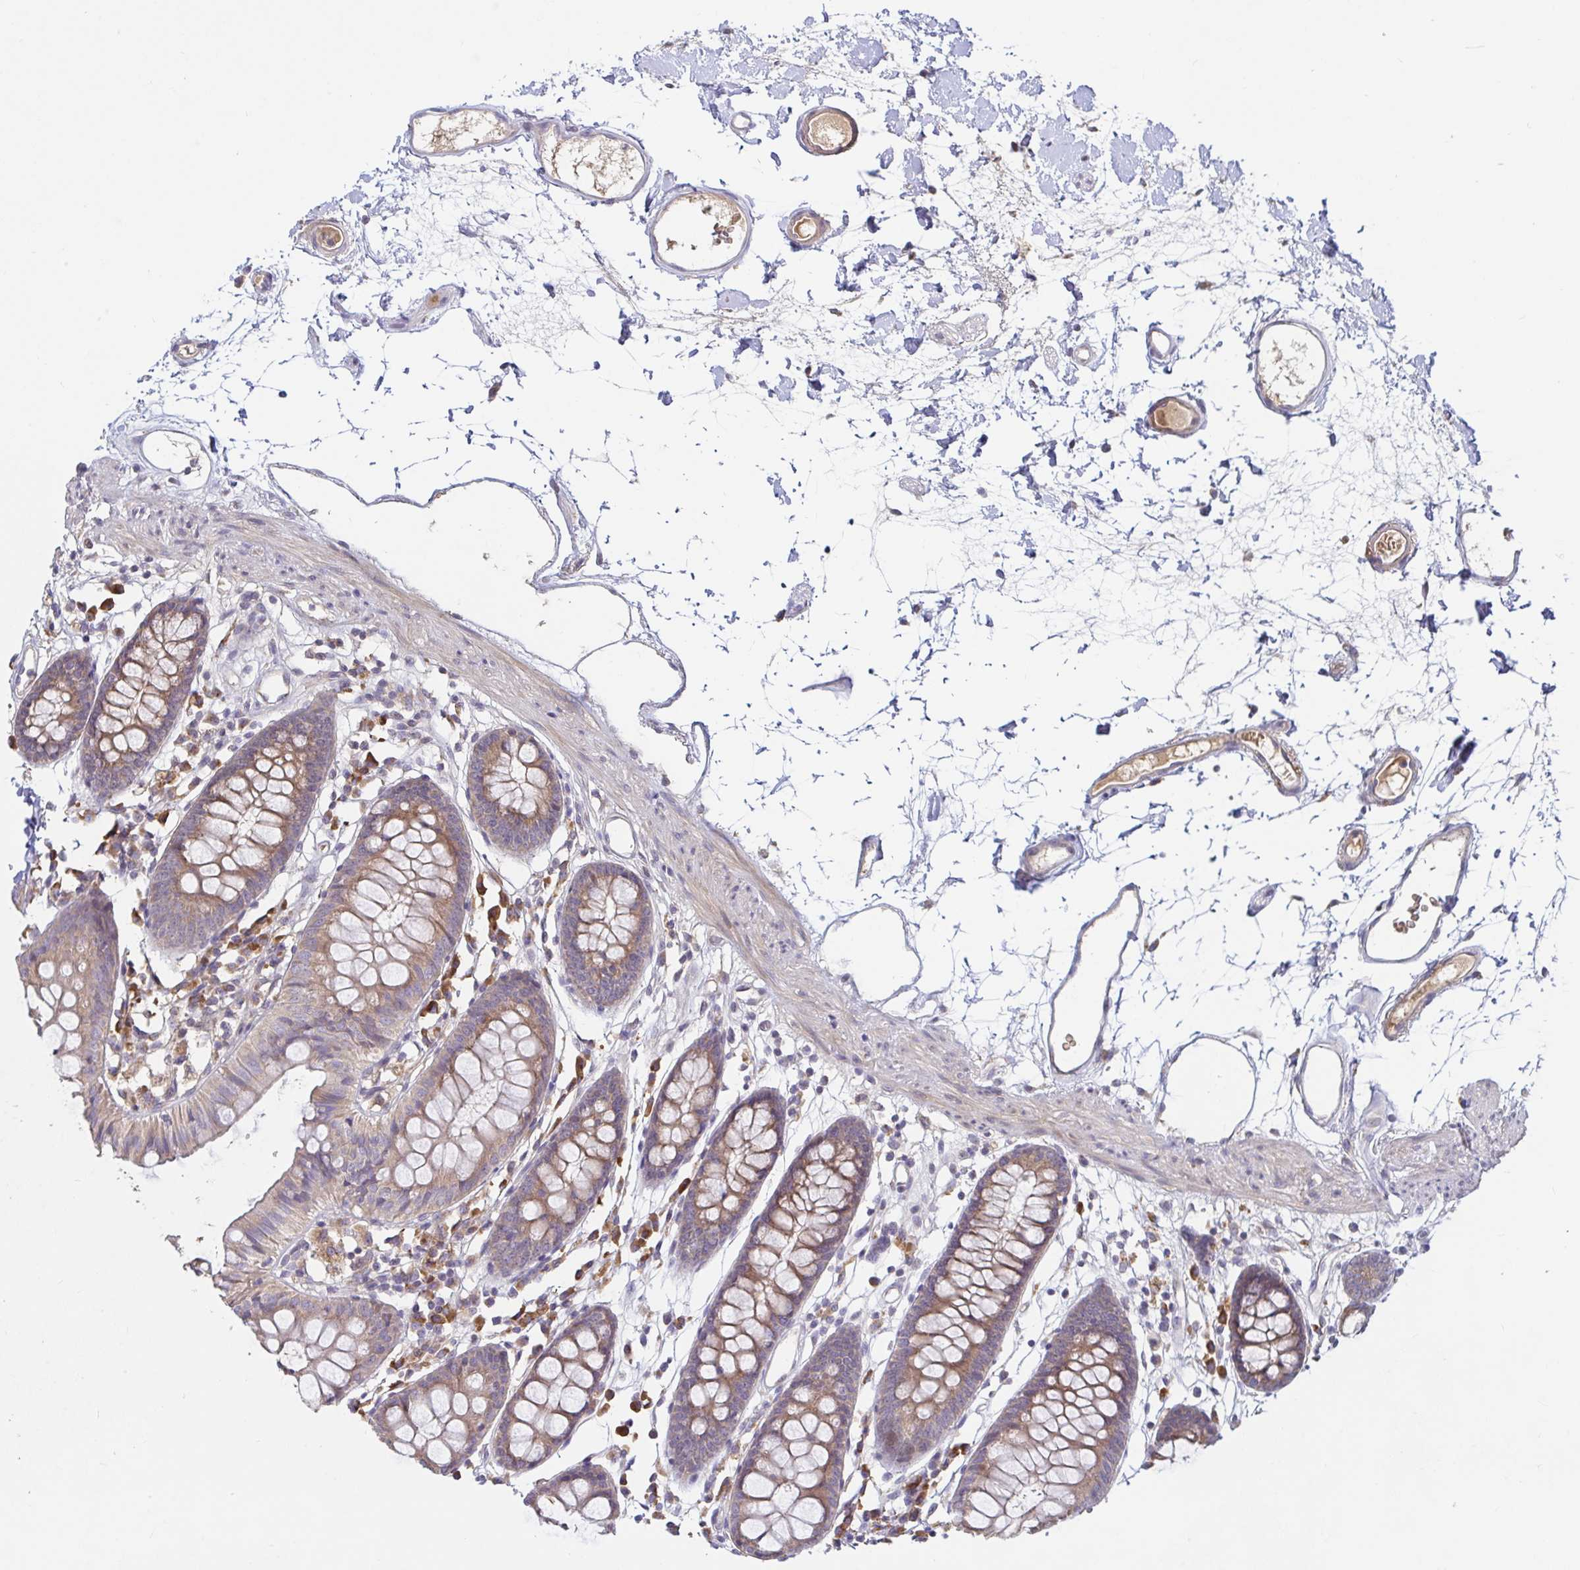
{"staining": {"intensity": "moderate", "quantity": "<25%", "location": "cytoplasmic/membranous"}, "tissue": "colon", "cell_type": "Endothelial cells", "image_type": "normal", "snomed": [{"axis": "morphology", "description": "Normal tissue, NOS"}, {"axis": "topography", "description": "Colon"}], "caption": "Protein staining shows moderate cytoplasmic/membranous positivity in about <25% of endothelial cells in benign colon. Immunohistochemistry (ihc) stains the protein in brown and the nuclei are stained blue.", "gene": "LARP1", "patient": {"sex": "female", "age": 84}}